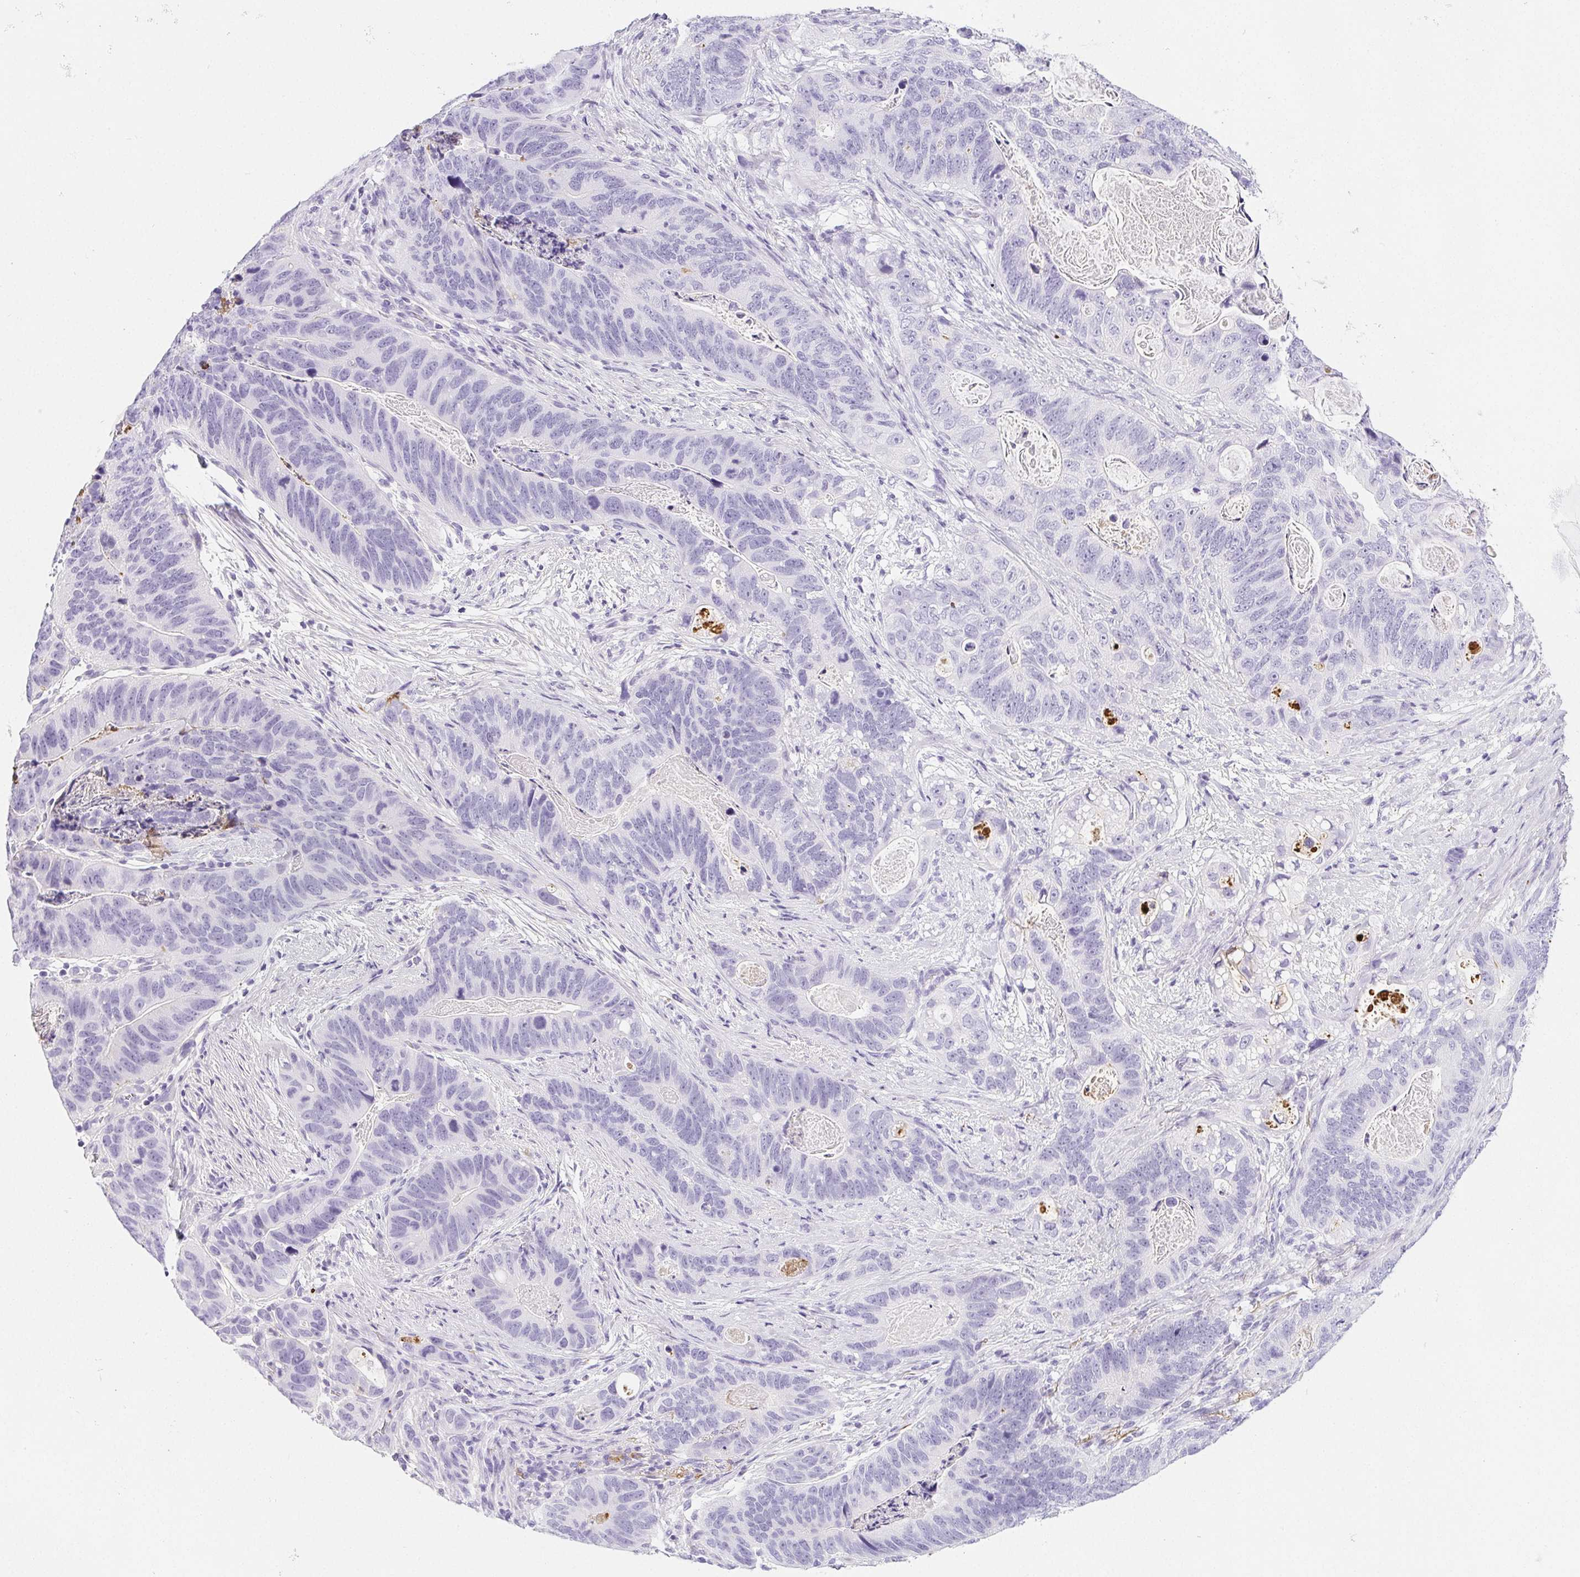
{"staining": {"intensity": "negative", "quantity": "none", "location": "none"}, "tissue": "stomach cancer", "cell_type": "Tumor cells", "image_type": "cancer", "snomed": [{"axis": "morphology", "description": "Normal tissue, NOS"}, {"axis": "morphology", "description": "Adenocarcinoma, NOS"}, {"axis": "topography", "description": "Stomach"}], "caption": "A high-resolution histopathology image shows immunohistochemistry (IHC) staining of stomach cancer (adenocarcinoma), which reveals no significant staining in tumor cells. (DAB IHC, high magnification).", "gene": "VTN", "patient": {"sex": "female", "age": 89}}